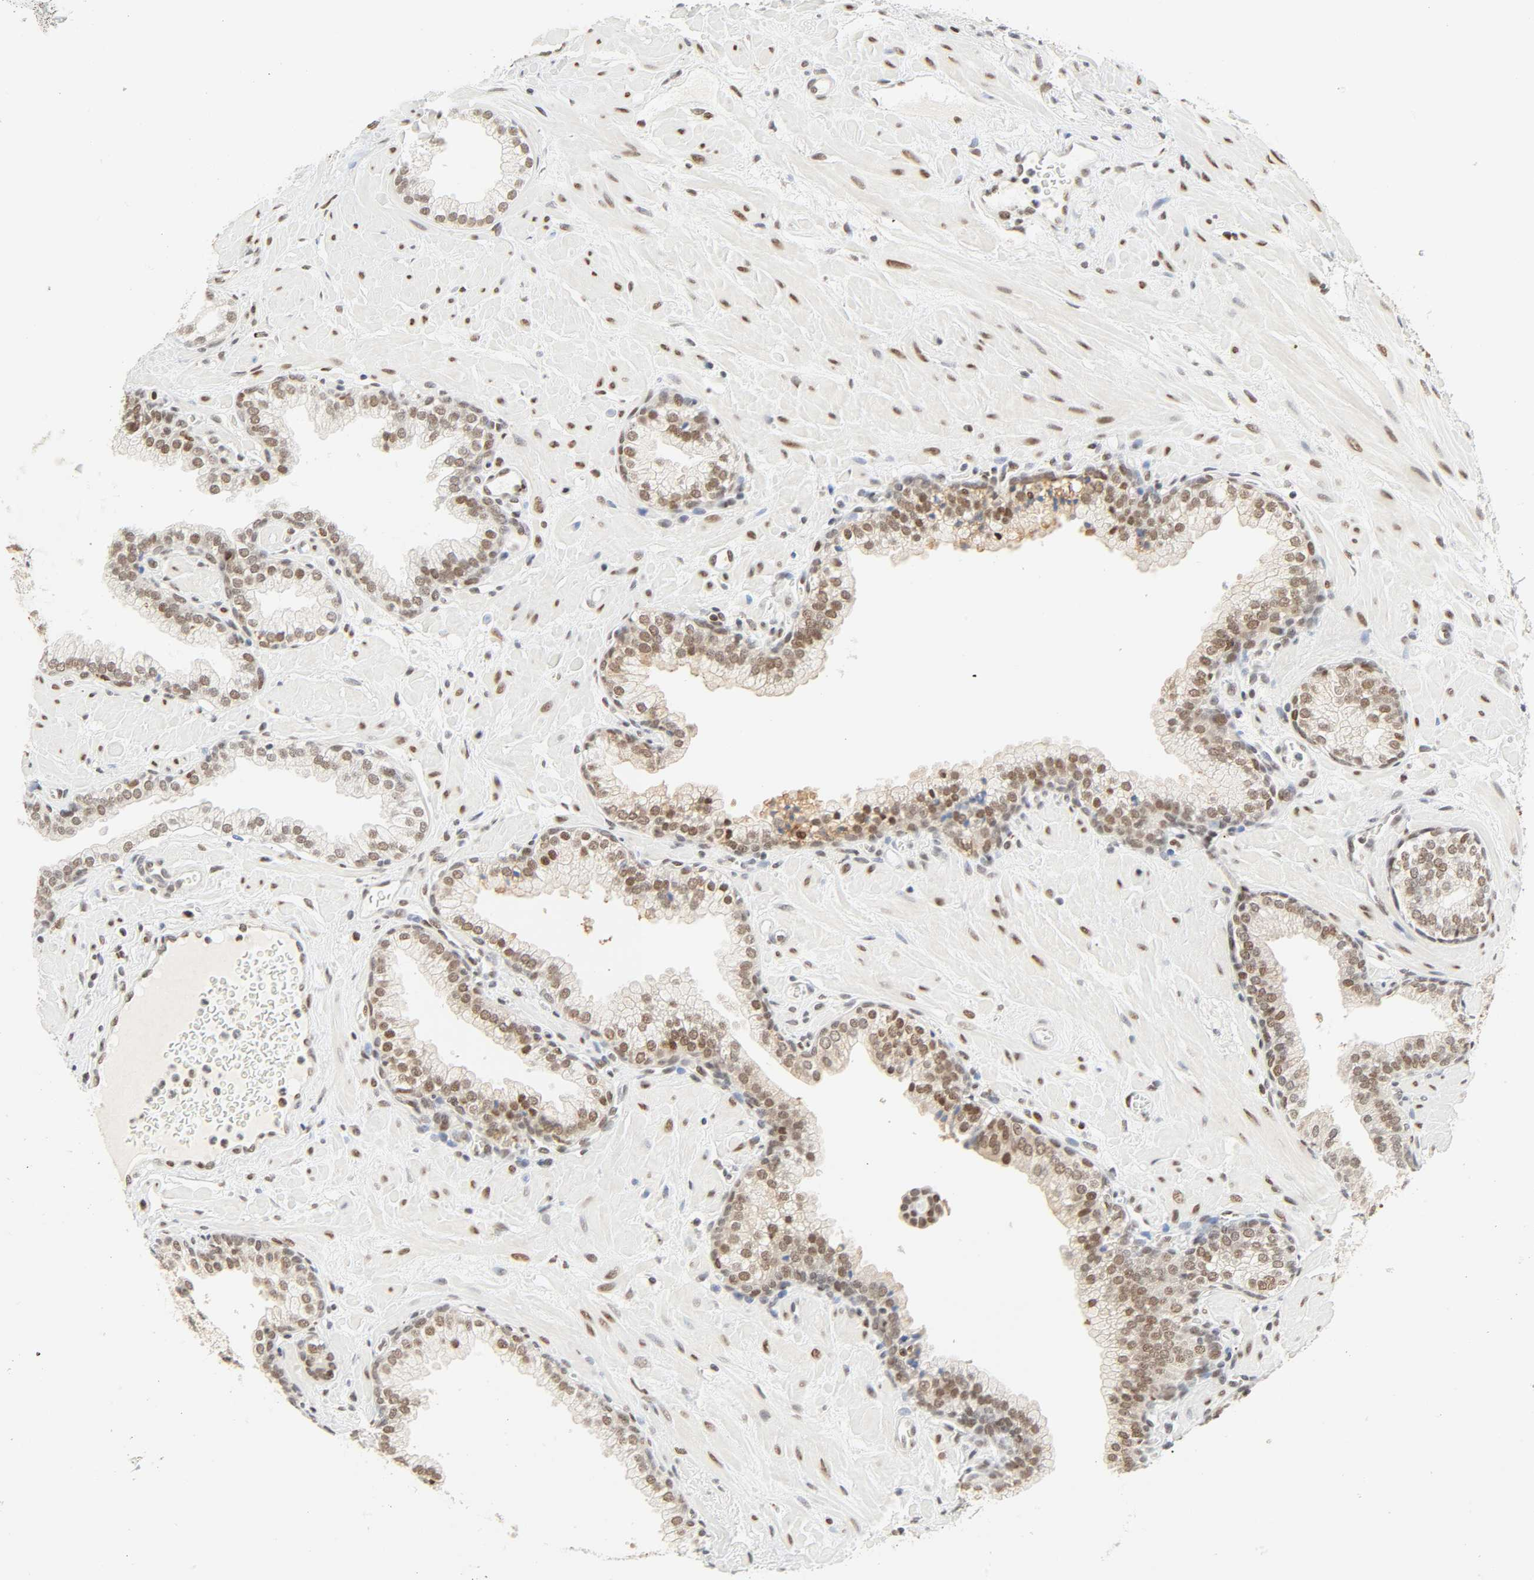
{"staining": {"intensity": "moderate", "quantity": ">75%", "location": "nuclear"}, "tissue": "prostate", "cell_type": "Glandular cells", "image_type": "normal", "snomed": [{"axis": "morphology", "description": "Normal tissue, NOS"}, {"axis": "topography", "description": "Prostate"}], "caption": "High-power microscopy captured an IHC histopathology image of unremarkable prostate, revealing moderate nuclear positivity in about >75% of glandular cells. The protein of interest is stained brown, and the nuclei are stained in blue (DAB (3,3'-diaminobenzidine) IHC with brightfield microscopy, high magnification).", "gene": "DAZAP1", "patient": {"sex": "male", "age": 60}}